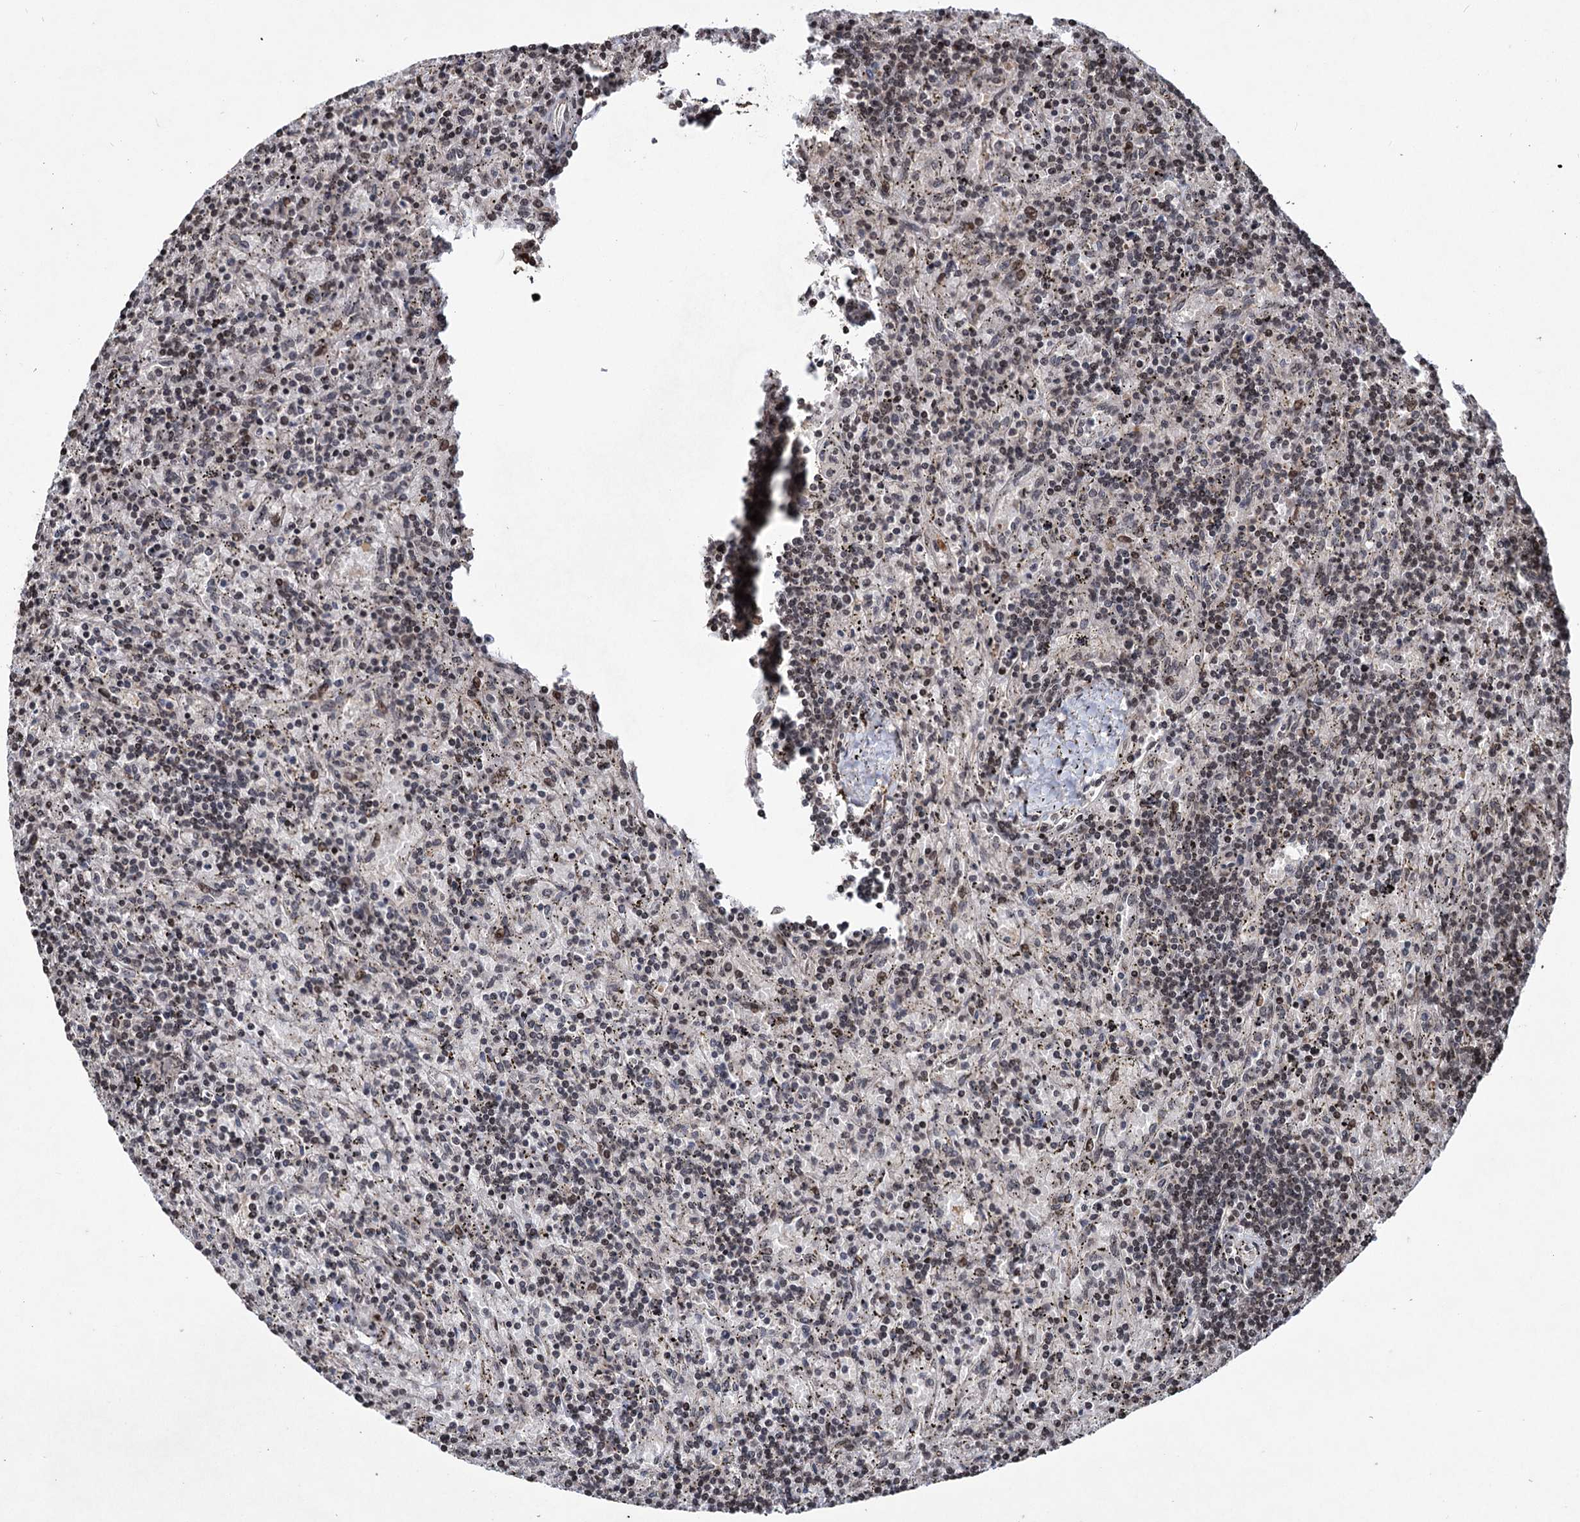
{"staining": {"intensity": "weak", "quantity": "25%-75%", "location": "nuclear"}, "tissue": "lymphoma", "cell_type": "Tumor cells", "image_type": "cancer", "snomed": [{"axis": "morphology", "description": "Malignant lymphoma, non-Hodgkin's type, Low grade"}, {"axis": "topography", "description": "Spleen"}], "caption": "Low-grade malignant lymphoma, non-Hodgkin's type was stained to show a protein in brown. There is low levels of weak nuclear staining in about 25%-75% of tumor cells.", "gene": "EYA4", "patient": {"sex": "male", "age": 76}}